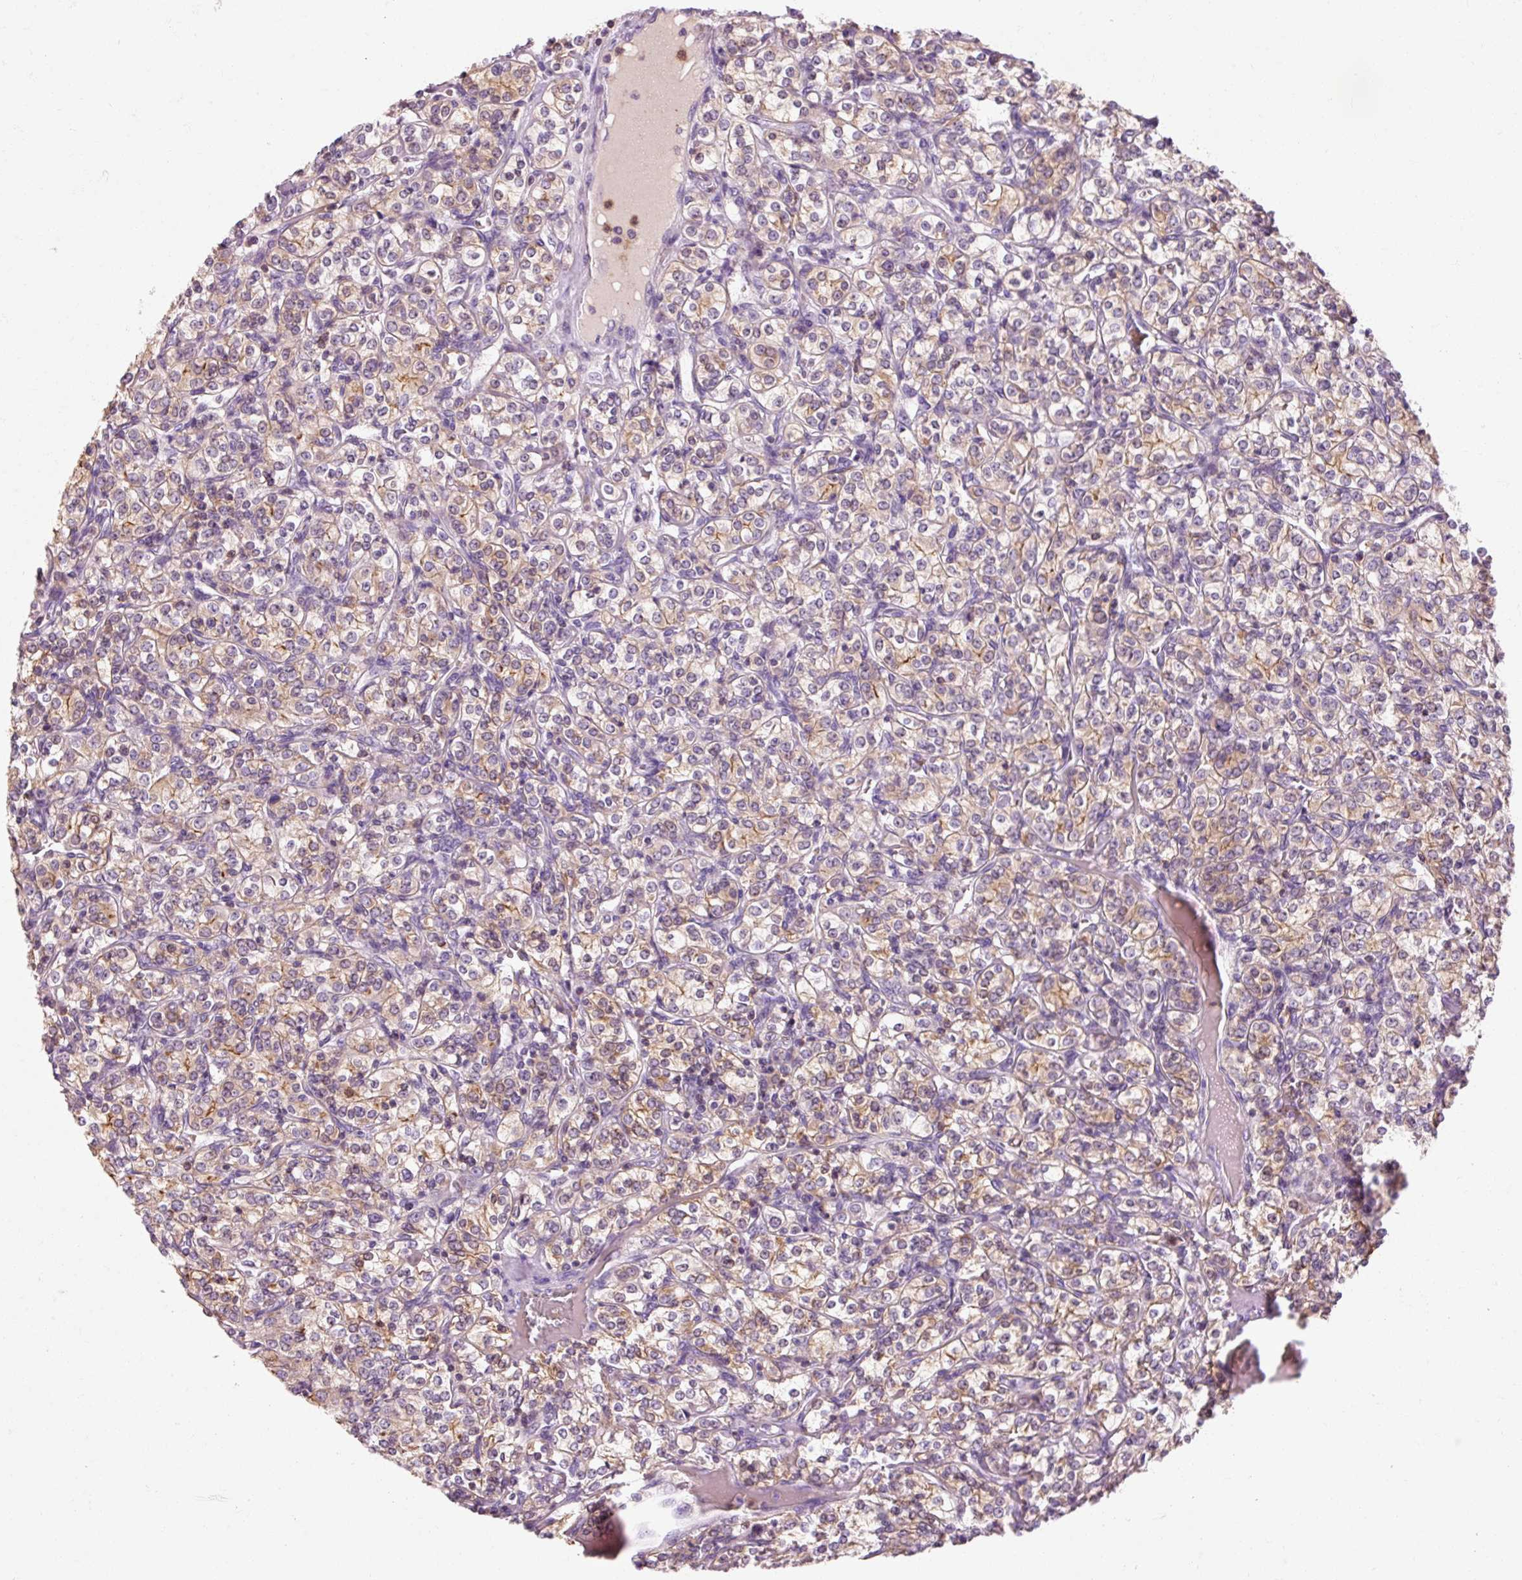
{"staining": {"intensity": "moderate", "quantity": "25%-75%", "location": "cytoplasmic/membranous"}, "tissue": "renal cancer", "cell_type": "Tumor cells", "image_type": "cancer", "snomed": [{"axis": "morphology", "description": "Adenocarcinoma, NOS"}, {"axis": "topography", "description": "Kidney"}], "caption": "IHC photomicrograph of human renal cancer (adenocarcinoma) stained for a protein (brown), which exhibits medium levels of moderate cytoplasmic/membranous positivity in about 25%-75% of tumor cells.", "gene": "OR8K1", "patient": {"sex": "male", "age": 77}}